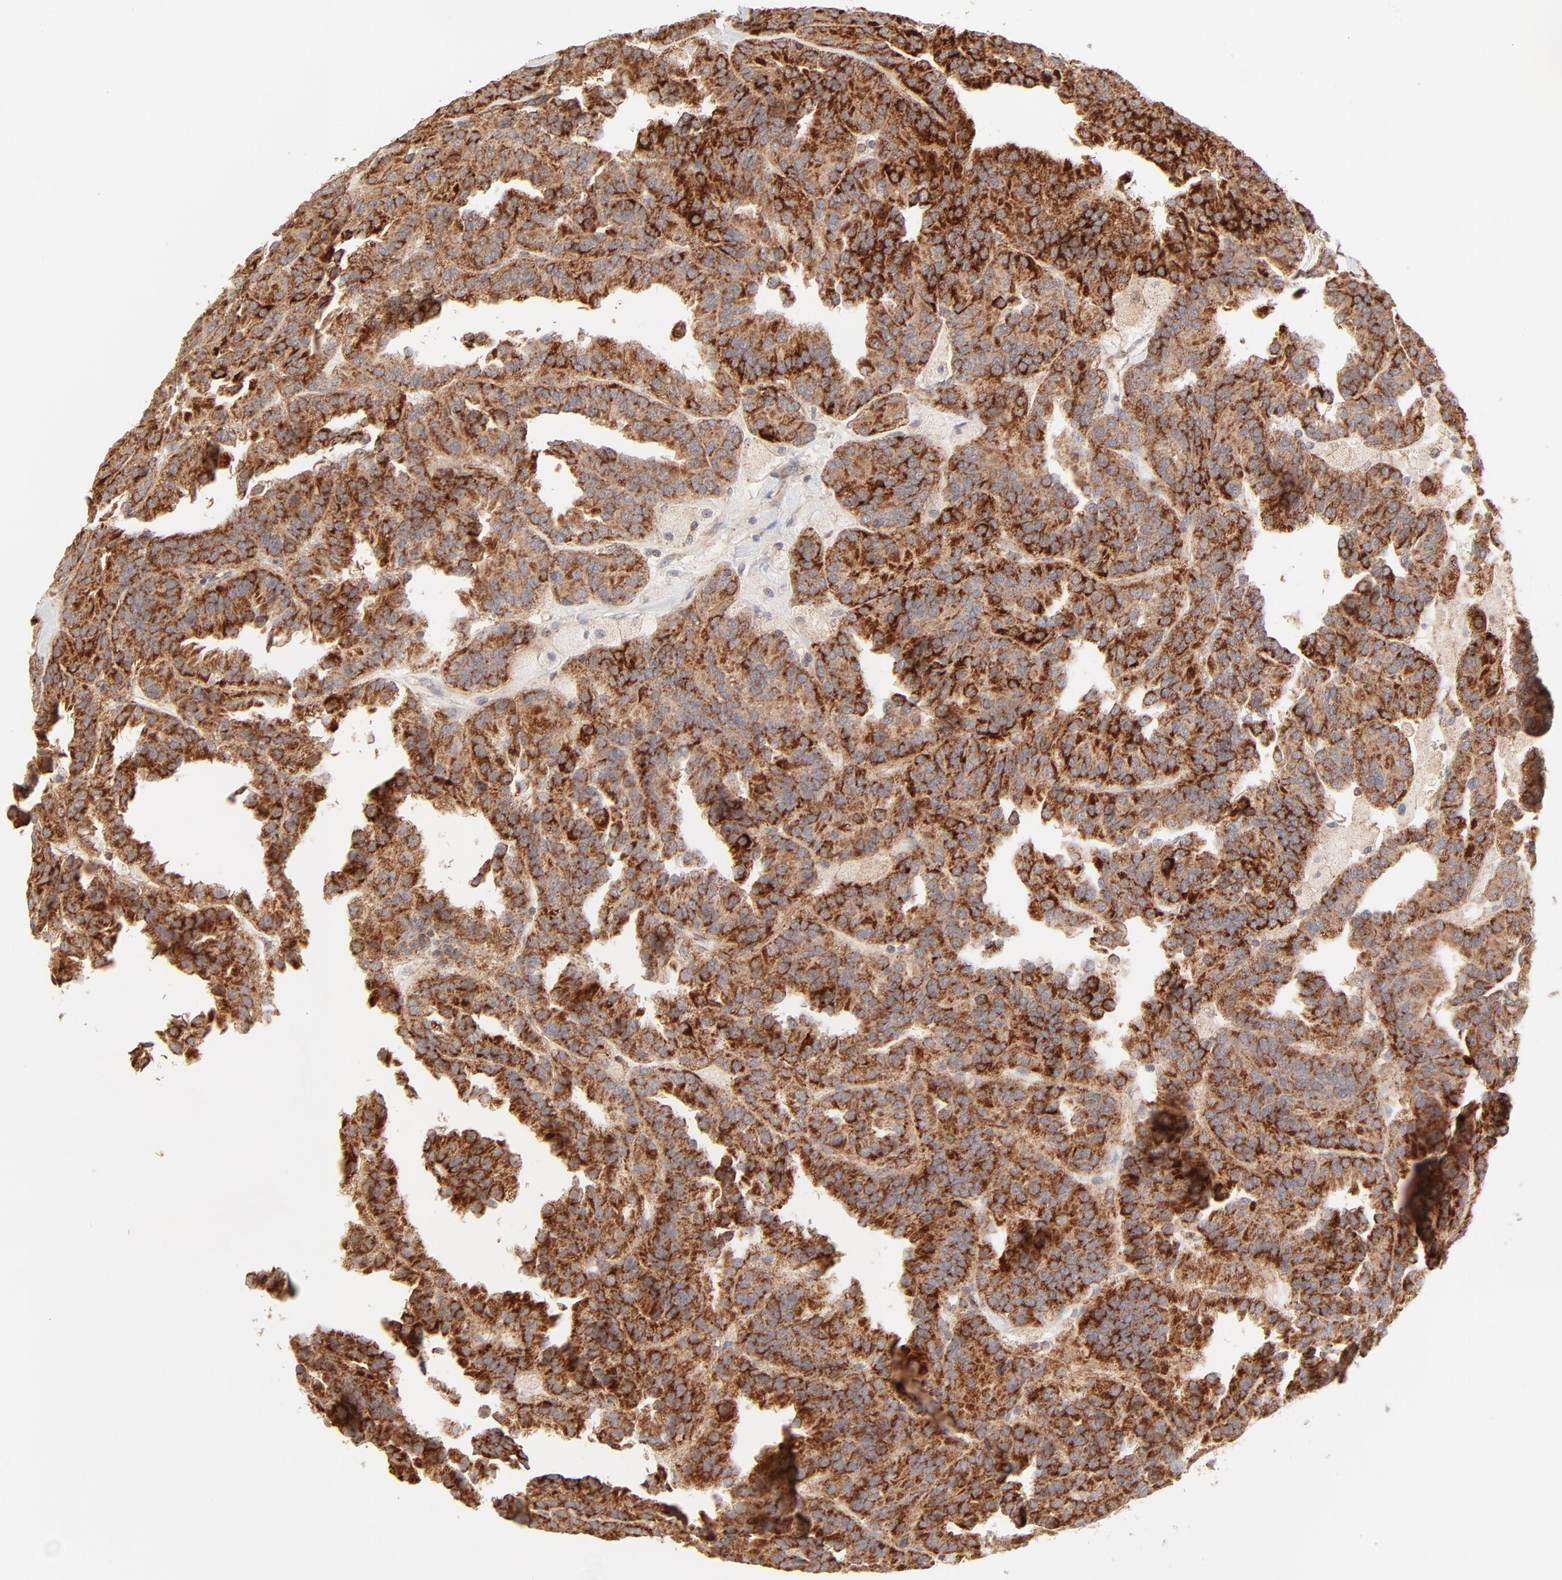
{"staining": {"intensity": "strong", "quantity": ">75%", "location": "cytoplasmic/membranous"}, "tissue": "renal cancer", "cell_type": "Tumor cells", "image_type": "cancer", "snomed": [{"axis": "morphology", "description": "Adenocarcinoma, NOS"}, {"axis": "topography", "description": "Kidney"}], "caption": "High-magnification brightfield microscopy of adenocarcinoma (renal) stained with DAB (3,3'-diaminobenzidine) (brown) and counterstained with hematoxylin (blue). tumor cells exhibit strong cytoplasmic/membranous expression is identified in approximately>75% of cells.", "gene": "CSPG4", "patient": {"sex": "male", "age": 46}}